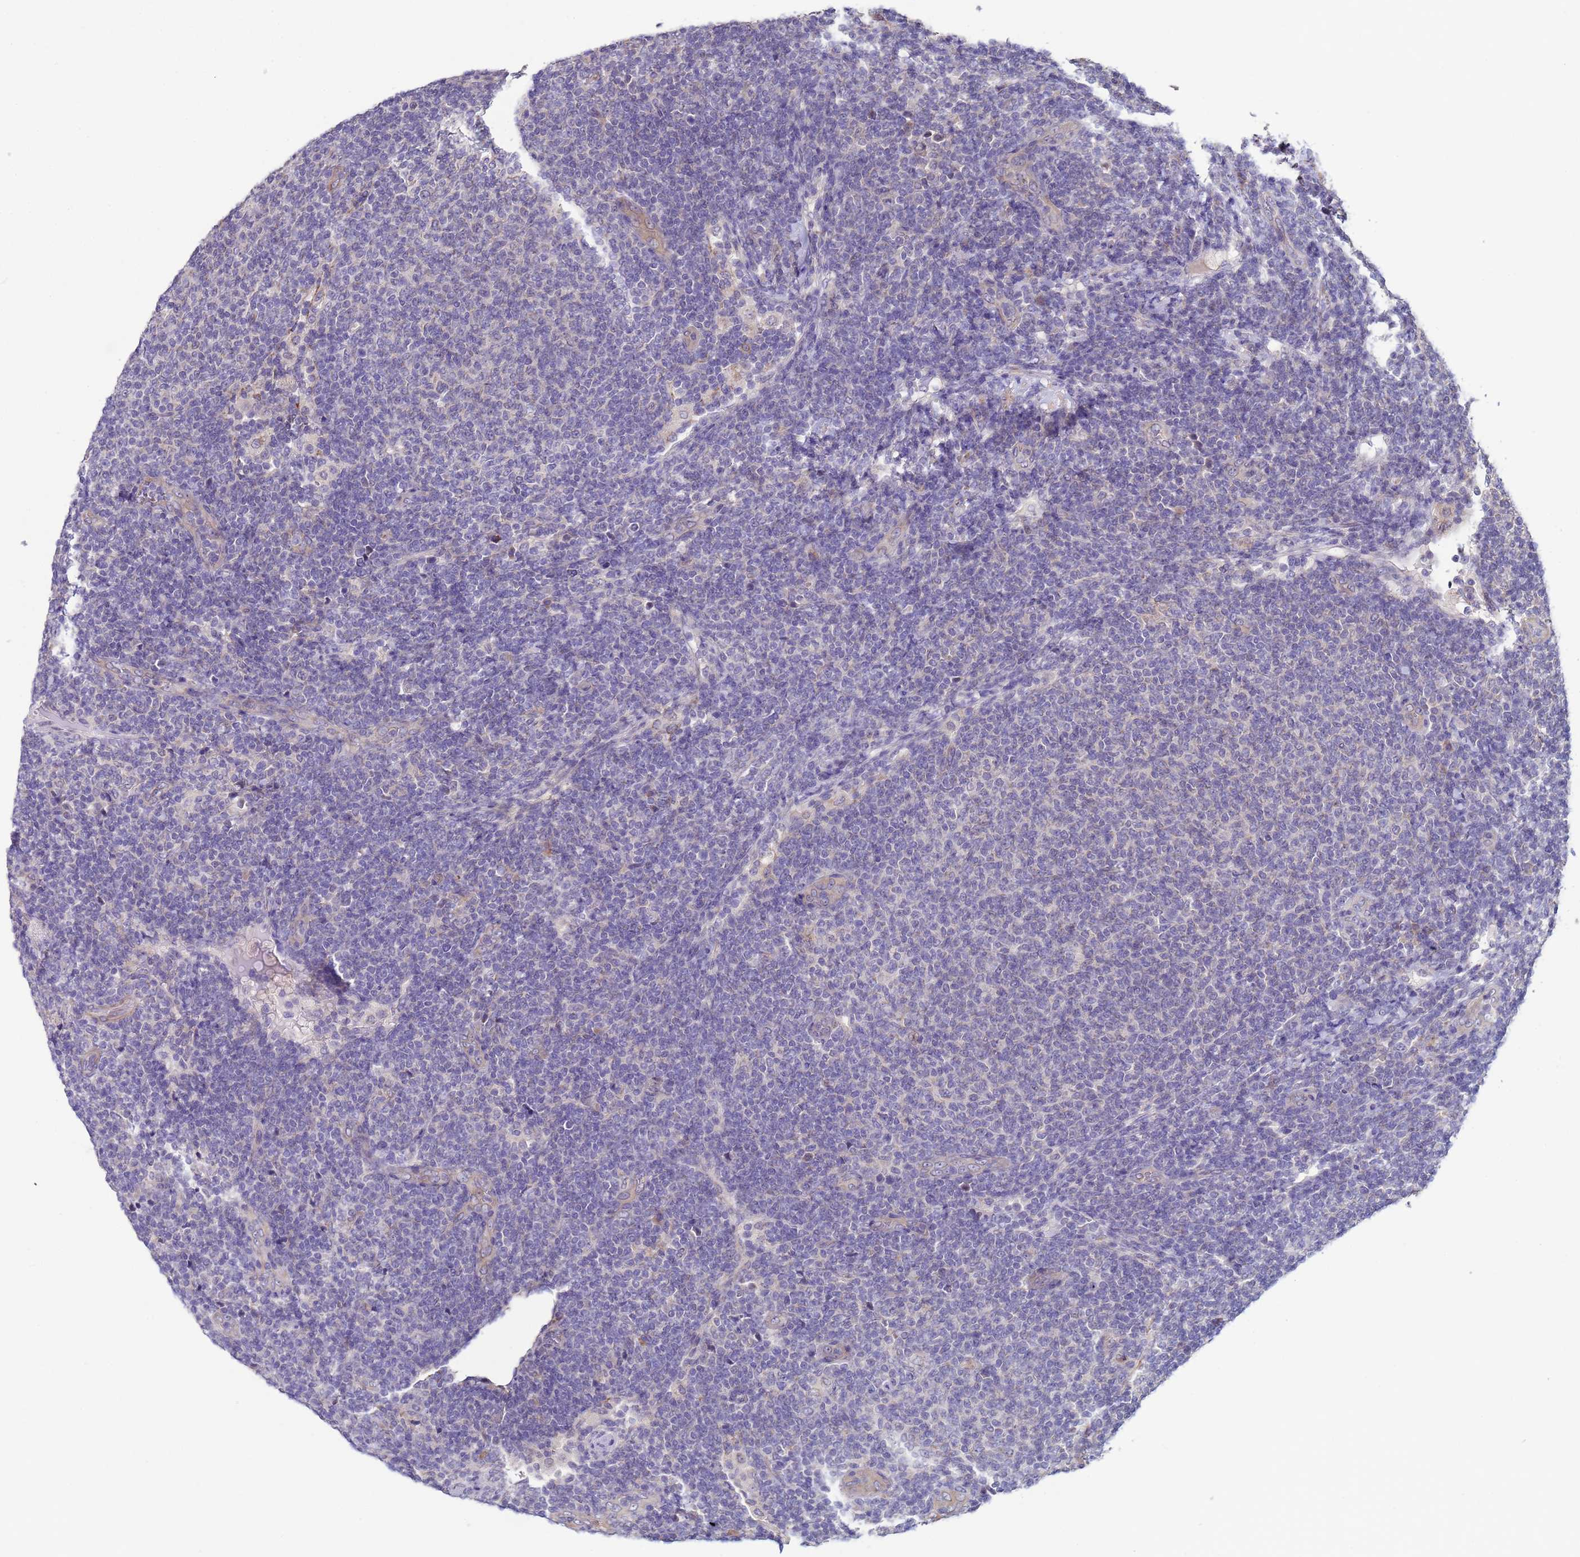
{"staining": {"intensity": "negative", "quantity": "none", "location": "none"}, "tissue": "lymphoma", "cell_type": "Tumor cells", "image_type": "cancer", "snomed": [{"axis": "morphology", "description": "Malignant lymphoma, non-Hodgkin's type, Low grade"}, {"axis": "topography", "description": "Lymph node"}], "caption": "DAB (3,3'-diaminobenzidine) immunohistochemical staining of low-grade malignant lymphoma, non-Hodgkin's type displays no significant staining in tumor cells.", "gene": "CLHC1", "patient": {"sex": "male", "age": 66}}